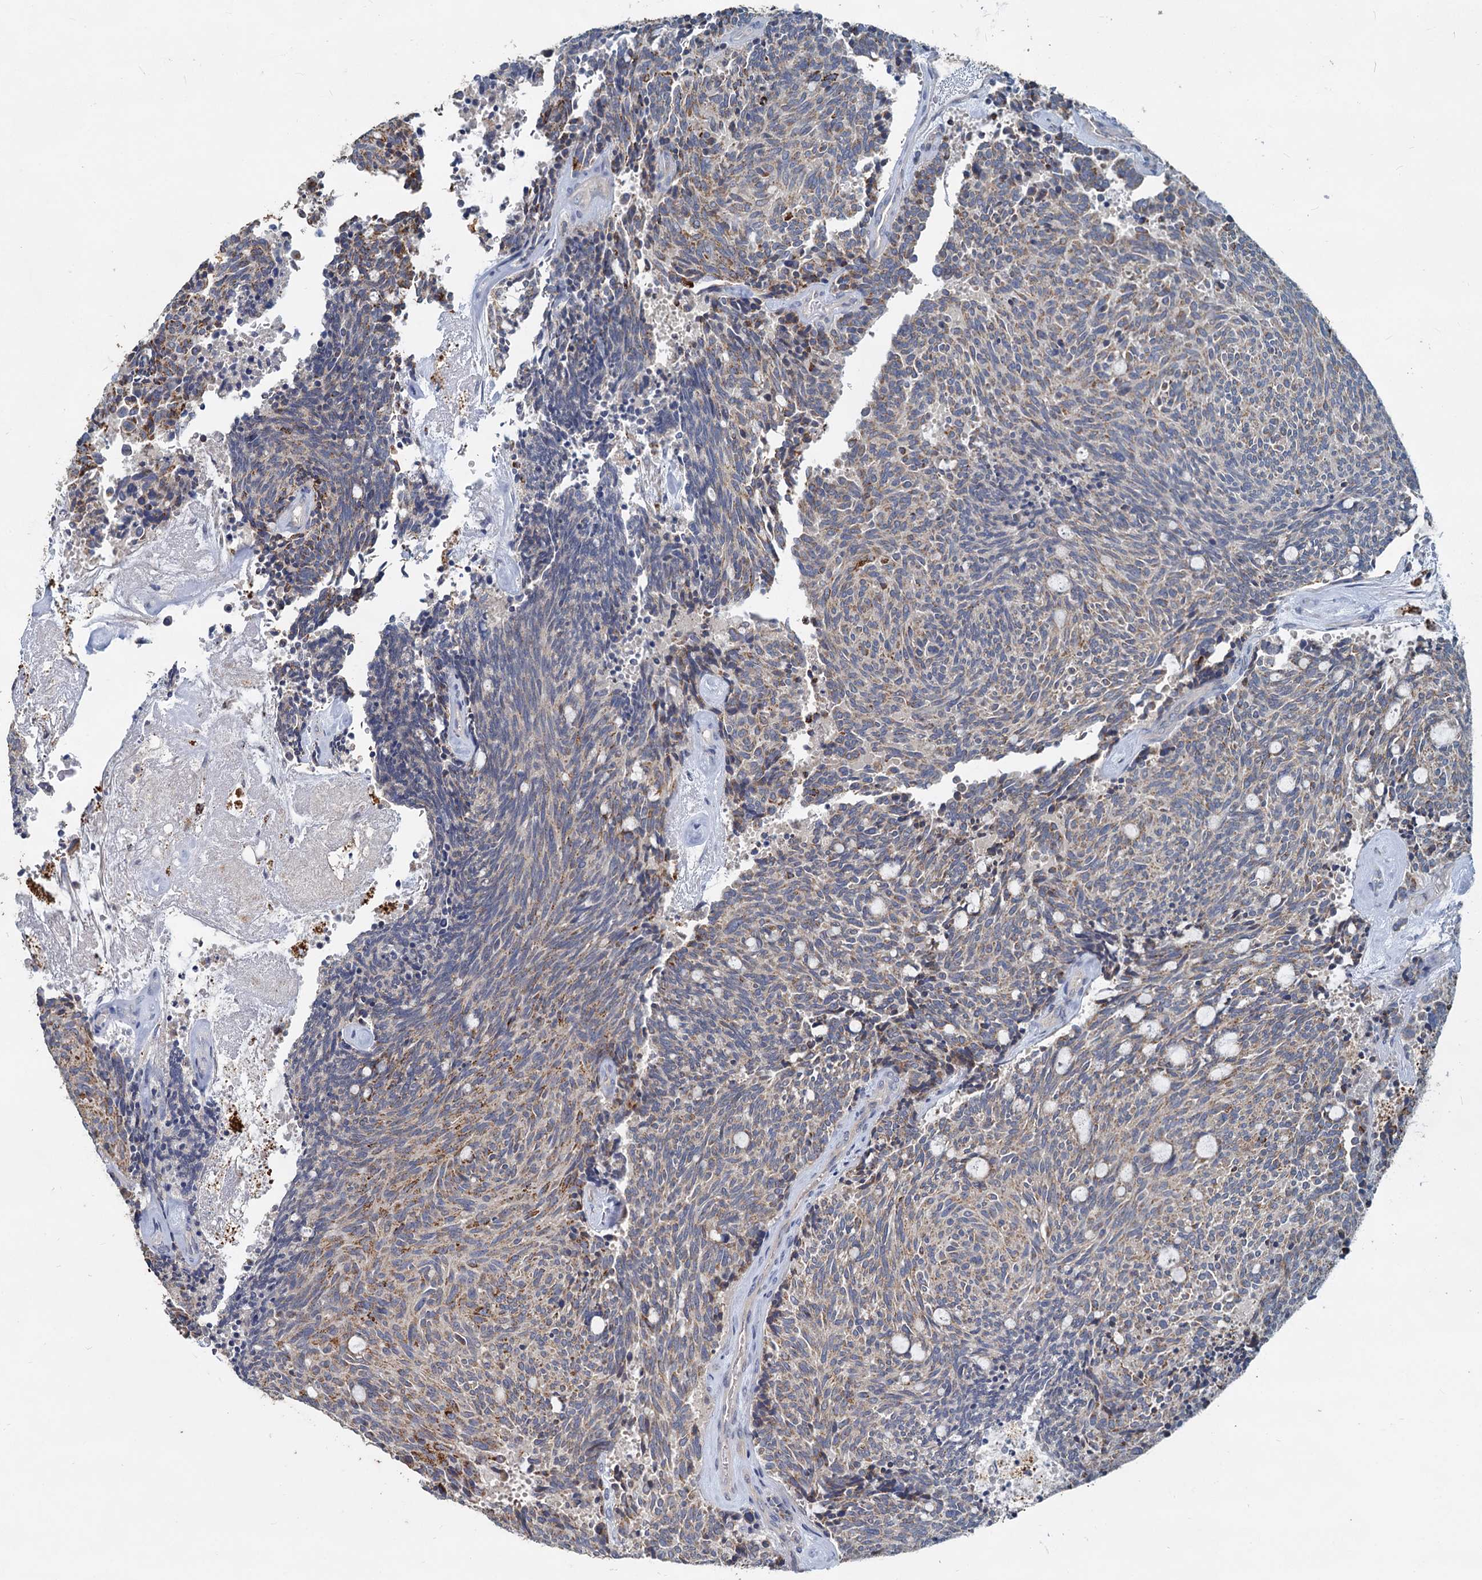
{"staining": {"intensity": "moderate", "quantity": "25%-75%", "location": "cytoplasmic/membranous"}, "tissue": "carcinoid", "cell_type": "Tumor cells", "image_type": "cancer", "snomed": [{"axis": "morphology", "description": "Carcinoid, malignant, NOS"}, {"axis": "topography", "description": "Pancreas"}], "caption": "Carcinoid tissue demonstrates moderate cytoplasmic/membranous expression in about 25%-75% of tumor cells, visualized by immunohistochemistry. (IHC, brightfield microscopy, high magnification).", "gene": "SLC2A7", "patient": {"sex": "female", "age": 54}}